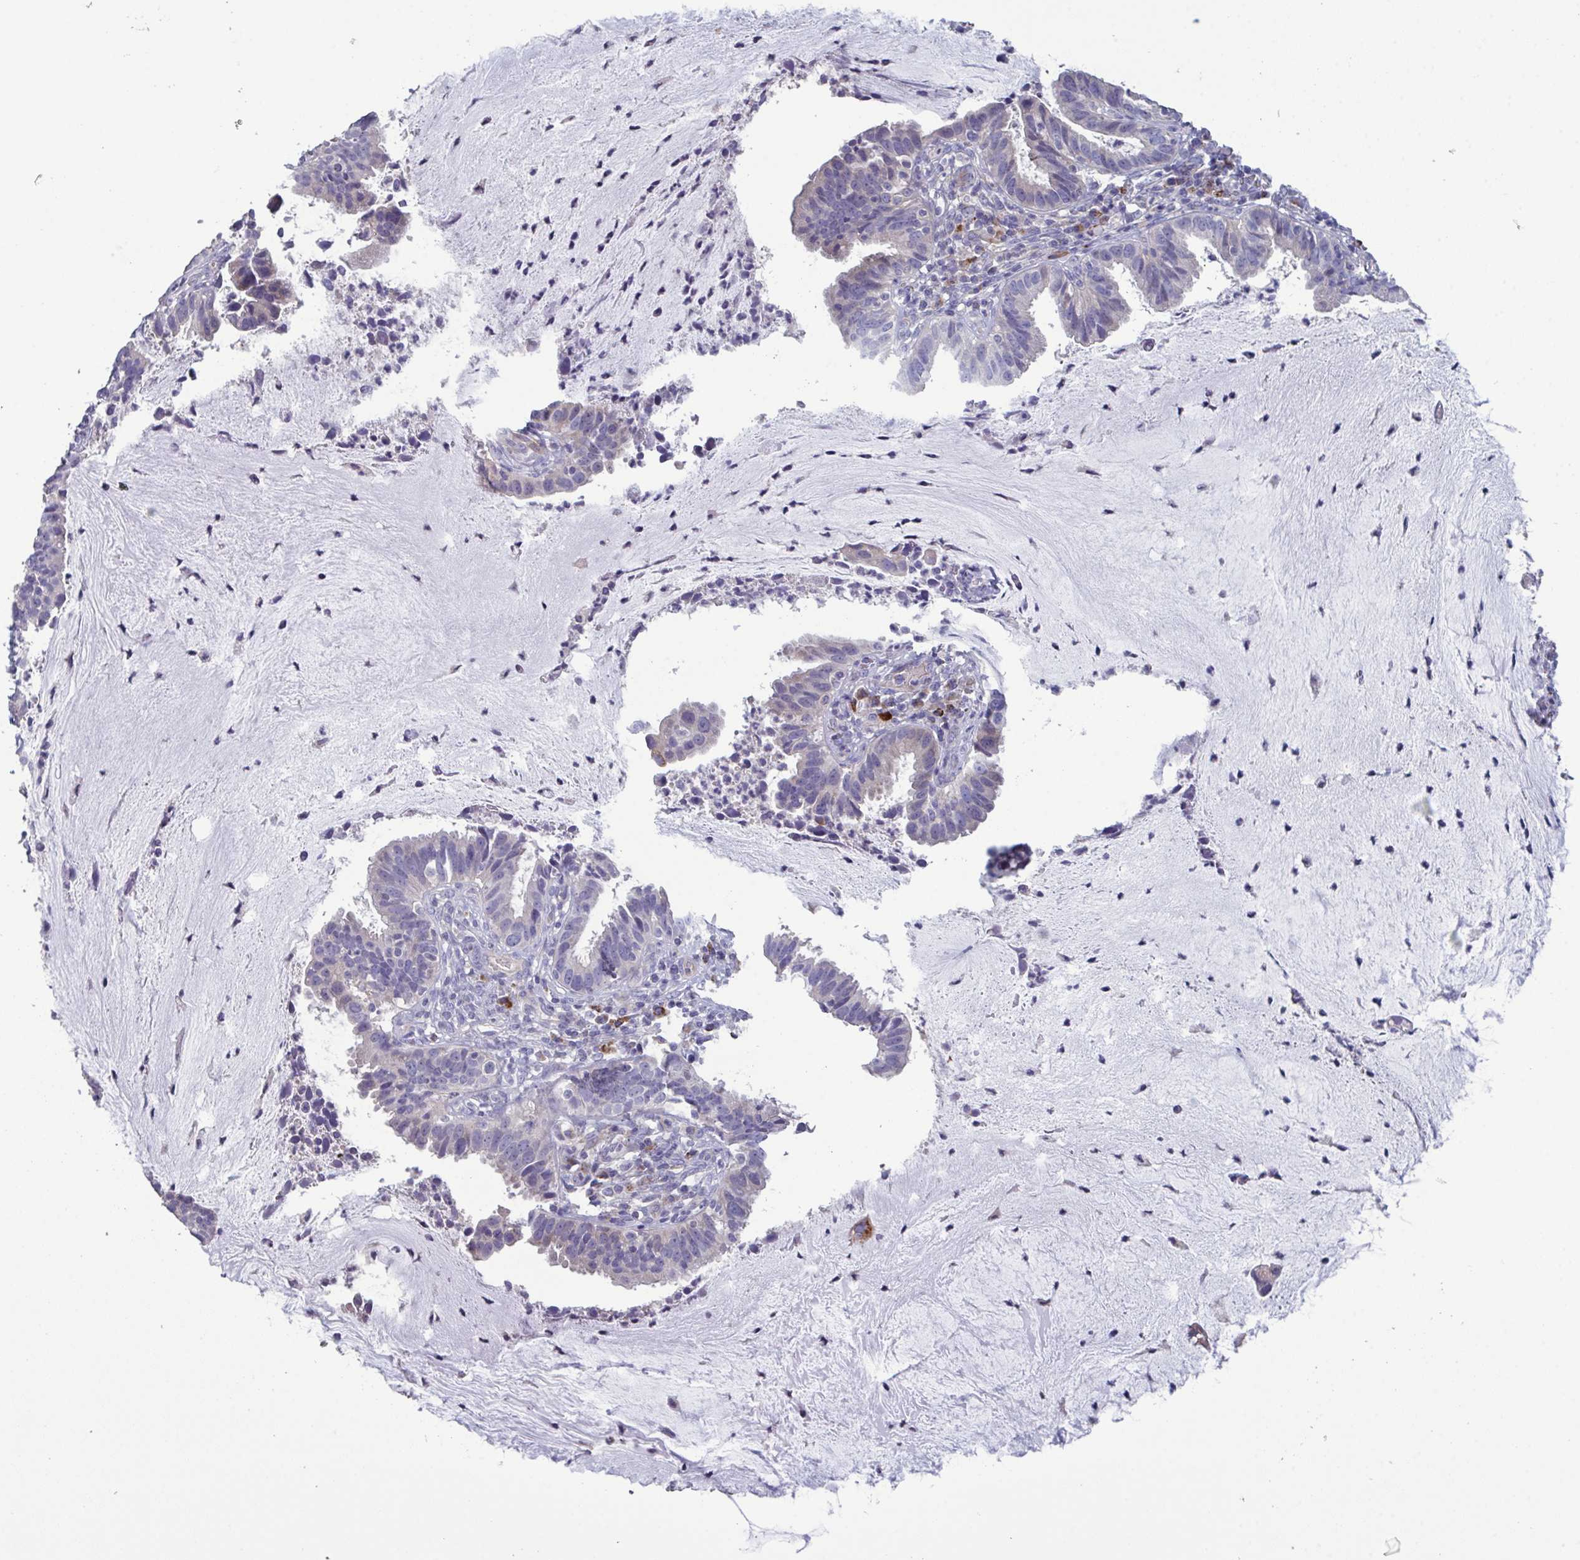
{"staining": {"intensity": "negative", "quantity": "none", "location": "none"}, "tissue": "cervical cancer", "cell_type": "Tumor cells", "image_type": "cancer", "snomed": [{"axis": "morphology", "description": "Adenocarcinoma, NOS"}, {"axis": "topography", "description": "Cervix"}], "caption": "Immunohistochemical staining of human cervical cancer demonstrates no significant staining in tumor cells.", "gene": "GLDC", "patient": {"sex": "female", "age": 34}}